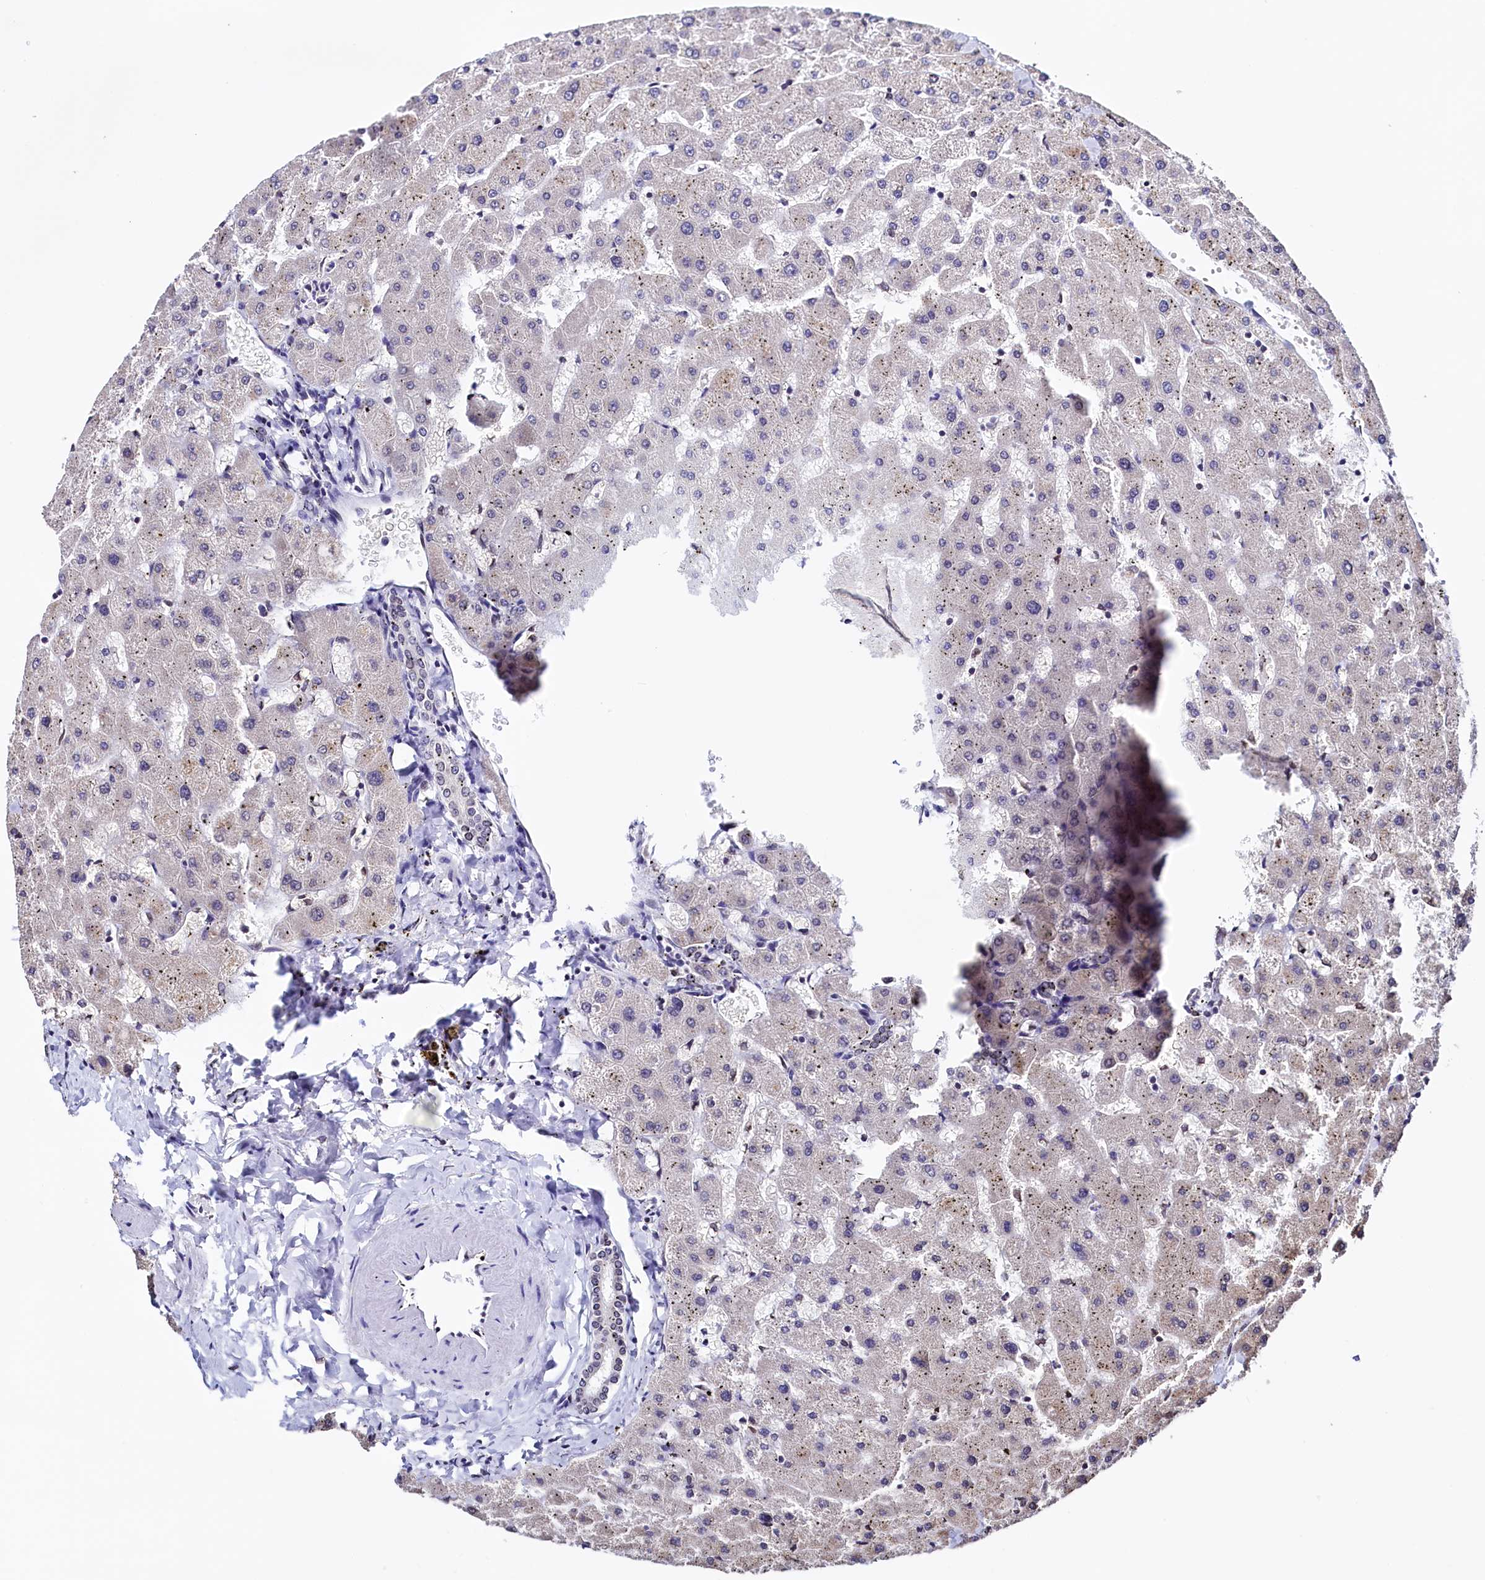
{"staining": {"intensity": "weak", "quantity": "<25%", "location": "cytoplasmic/membranous"}, "tissue": "liver", "cell_type": "Cholangiocytes", "image_type": "normal", "snomed": [{"axis": "morphology", "description": "Normal tissue, NOS"}, {"axis": "topography", "description": "Liver"}], "caption": "Liver stained for a protein using IHC shows no positivity cholangiocytes.", "gene": "HAND1", "patient": {"sex": "female", "age": 63}}